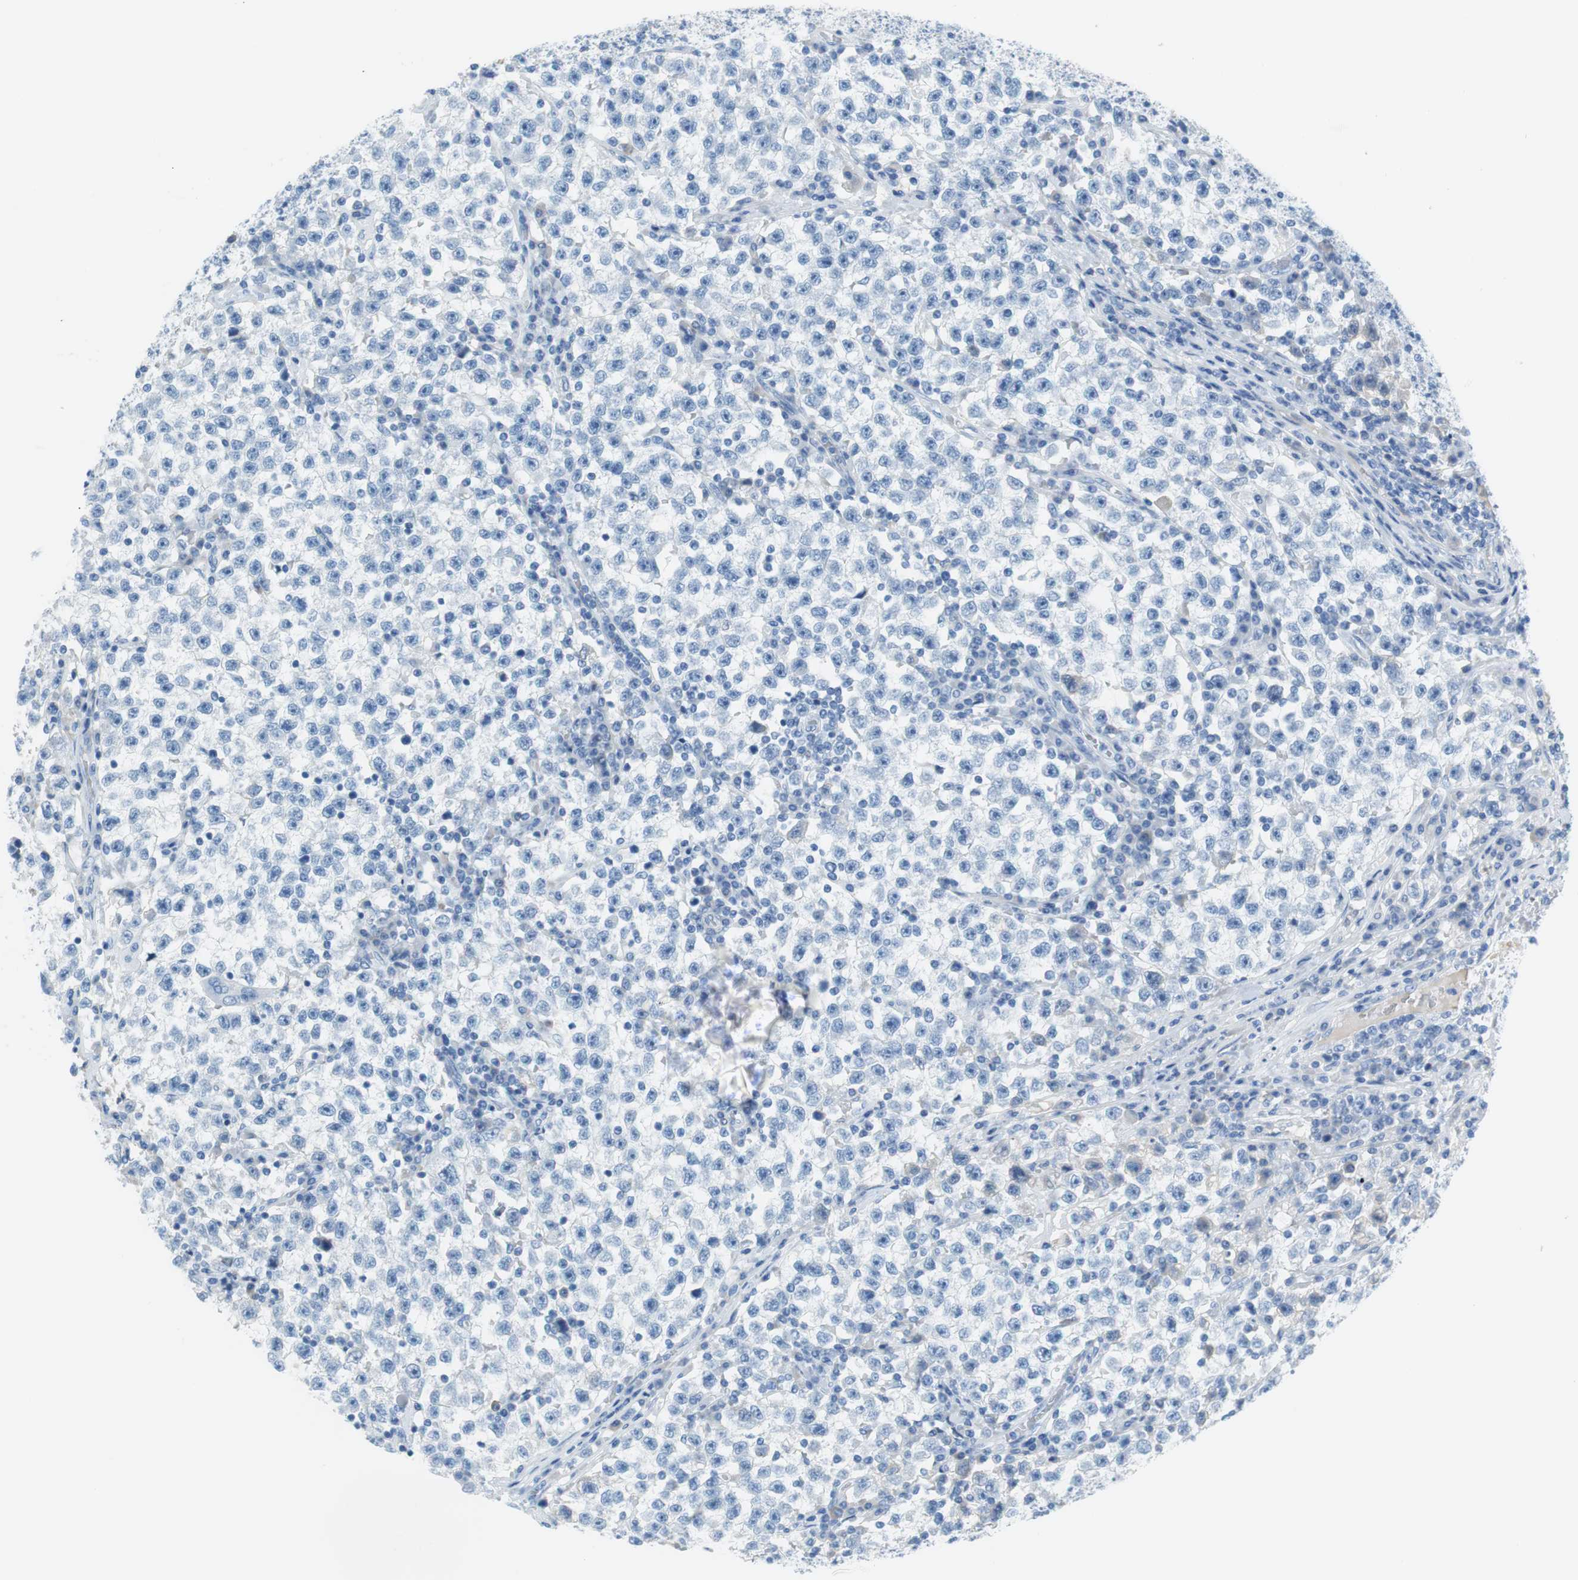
{"staining": {"intensity": "negative", "quantity": "none", "location": "none"}, "tissue": "testis cancer", "cell_type": "Tumor cells", "image_type": "cancer", "snomed": [{"axis": "morphology", "description": "Seminoma, NOS"}, {"axis": "topography", "description": "Testis"}], "caption": "IHC image of neoplastic tissue: seminoma (testis) stained with DAB exhibits no significant protein positivity in tumor cells. Brightfield microscopy of immunohistochemistry stained with DAB (brown) and hematoxylin (blue), captured at high magnification.", "gene": "MYH1", "patient": {"sex": "male", "age": 22}}